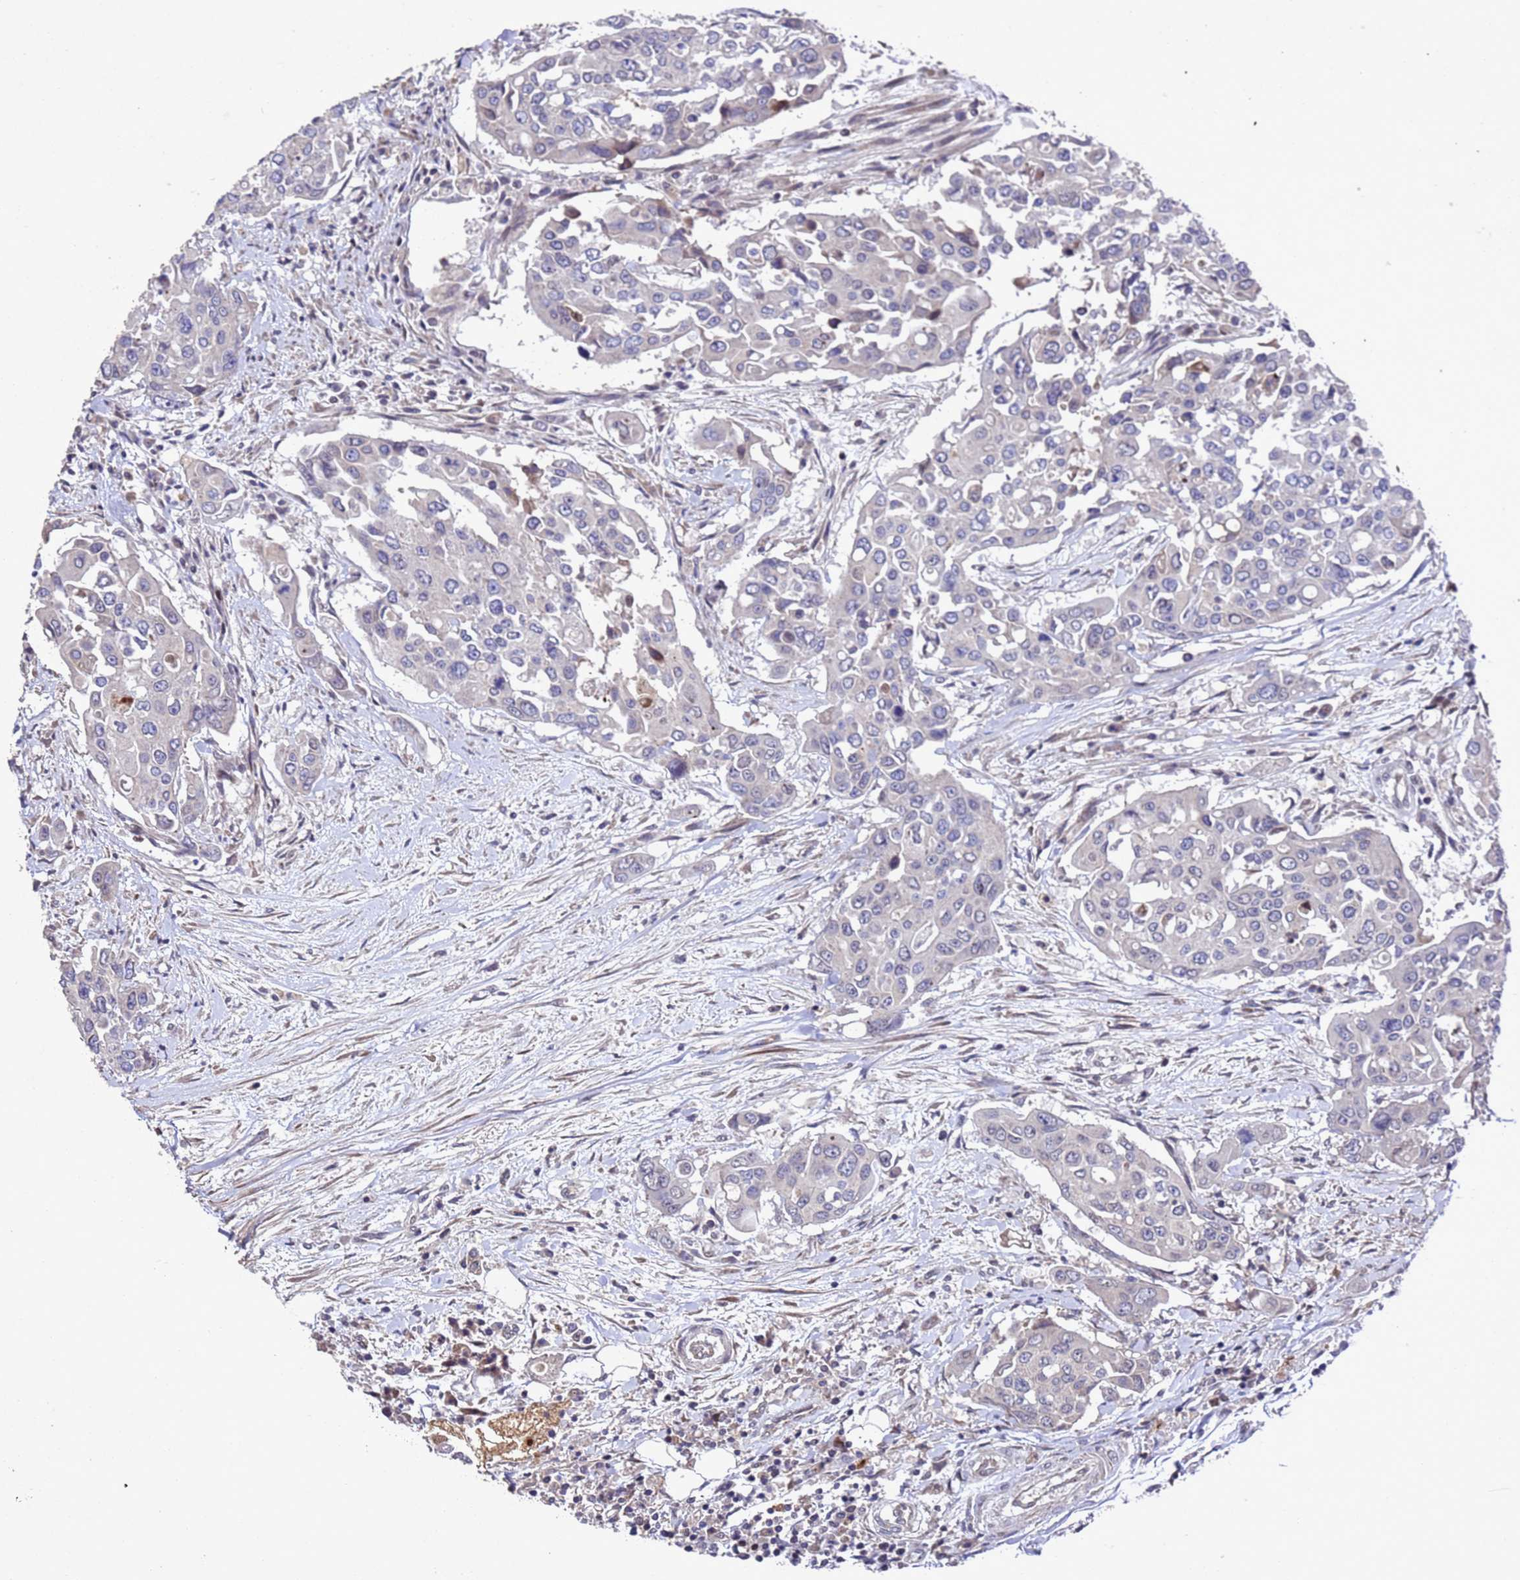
{"staining": {"intensity": "negative", "quantity": "none", "location": "none"}, "tissue": "colorectal cancer", "cell_type": "Tumor cells", "image_type": "cancer", "snomed": [{"axis": "morphology", "description": "Adenocarcinoma, NOS"}, {"axis": "topography", "description": "Colon"}], "caption": "Adenocarcinoma (colorectal) was stained to show a protein in brown. There is no significant staining in tumor cells. (Stains: DAB (3,3'-diaminobenzidine) IHC with hematoxylin counter stain, Microscopy: brightfield microscopy at high magnification).", "gene": "TBK1", "patient": {"sex": "male", "age": 77}}